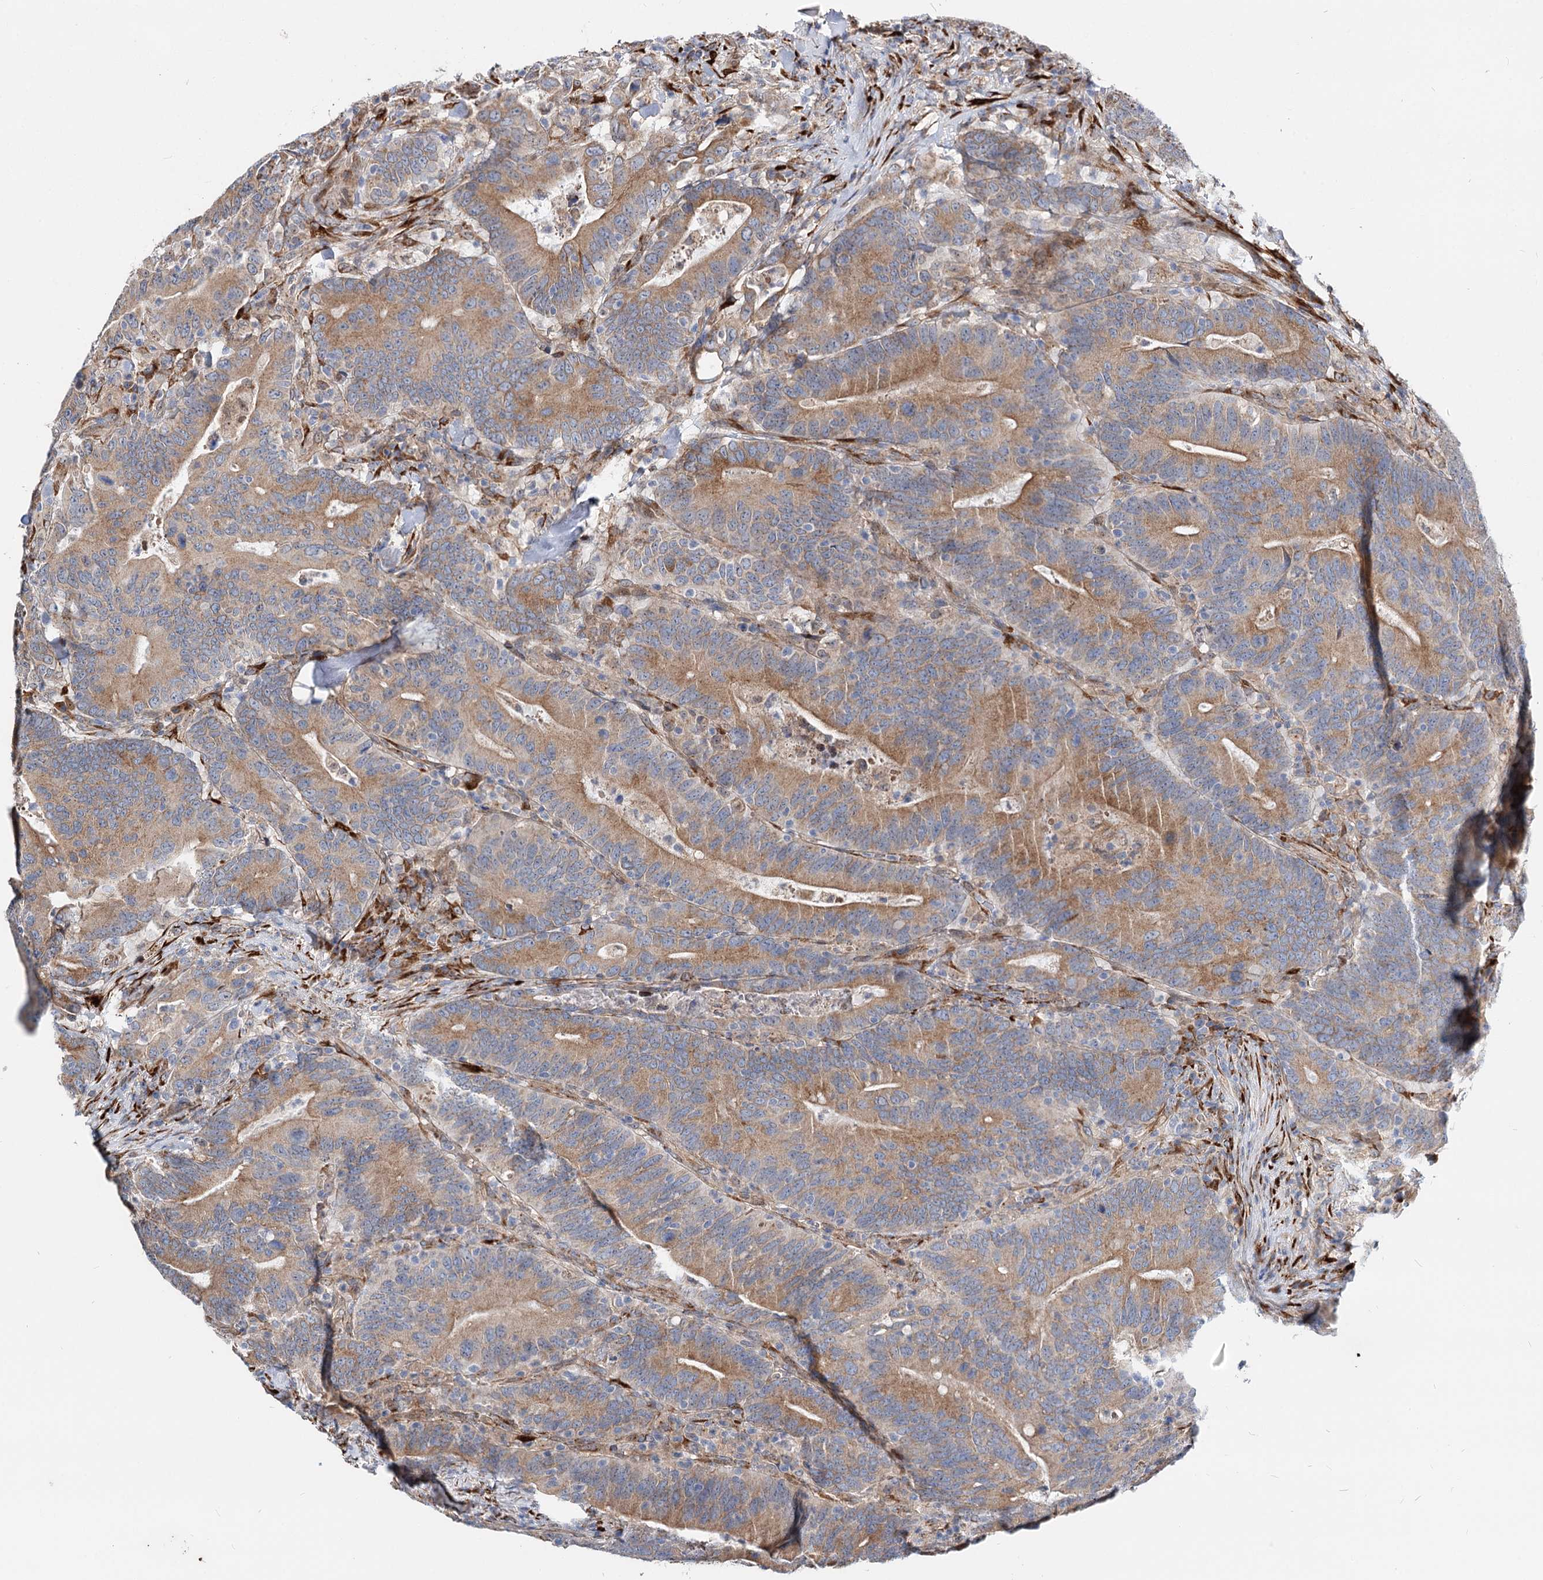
{"staining": {"intensity": "moderate", "quantity": ">75%", "location": "cytoplasmic/membranous"}, "tissue": "colorectal cancer", "cell_type": "Tumor cells", "image_type": "cancer", "snomed": [{"axis": "morphology", "description": "Adenocarcinoma, NOS"}, {"axis": "topography", "description": "Colon"}], "caption": "Immunohistochemical staining of human colorectal adenocarcinoma displays medium levels of moderate cytoplasmic/membranous protein expression in about >75% of tumor cells. The staining was performed using DAB (3,3'-diaminobenzidine) to visualize the protein expression in brown, while the nuclei were stained in blue with hematoxylin (Magnification: 20x).", "gene": "SPART", "patient": {"sex": "female", "age": 66}}